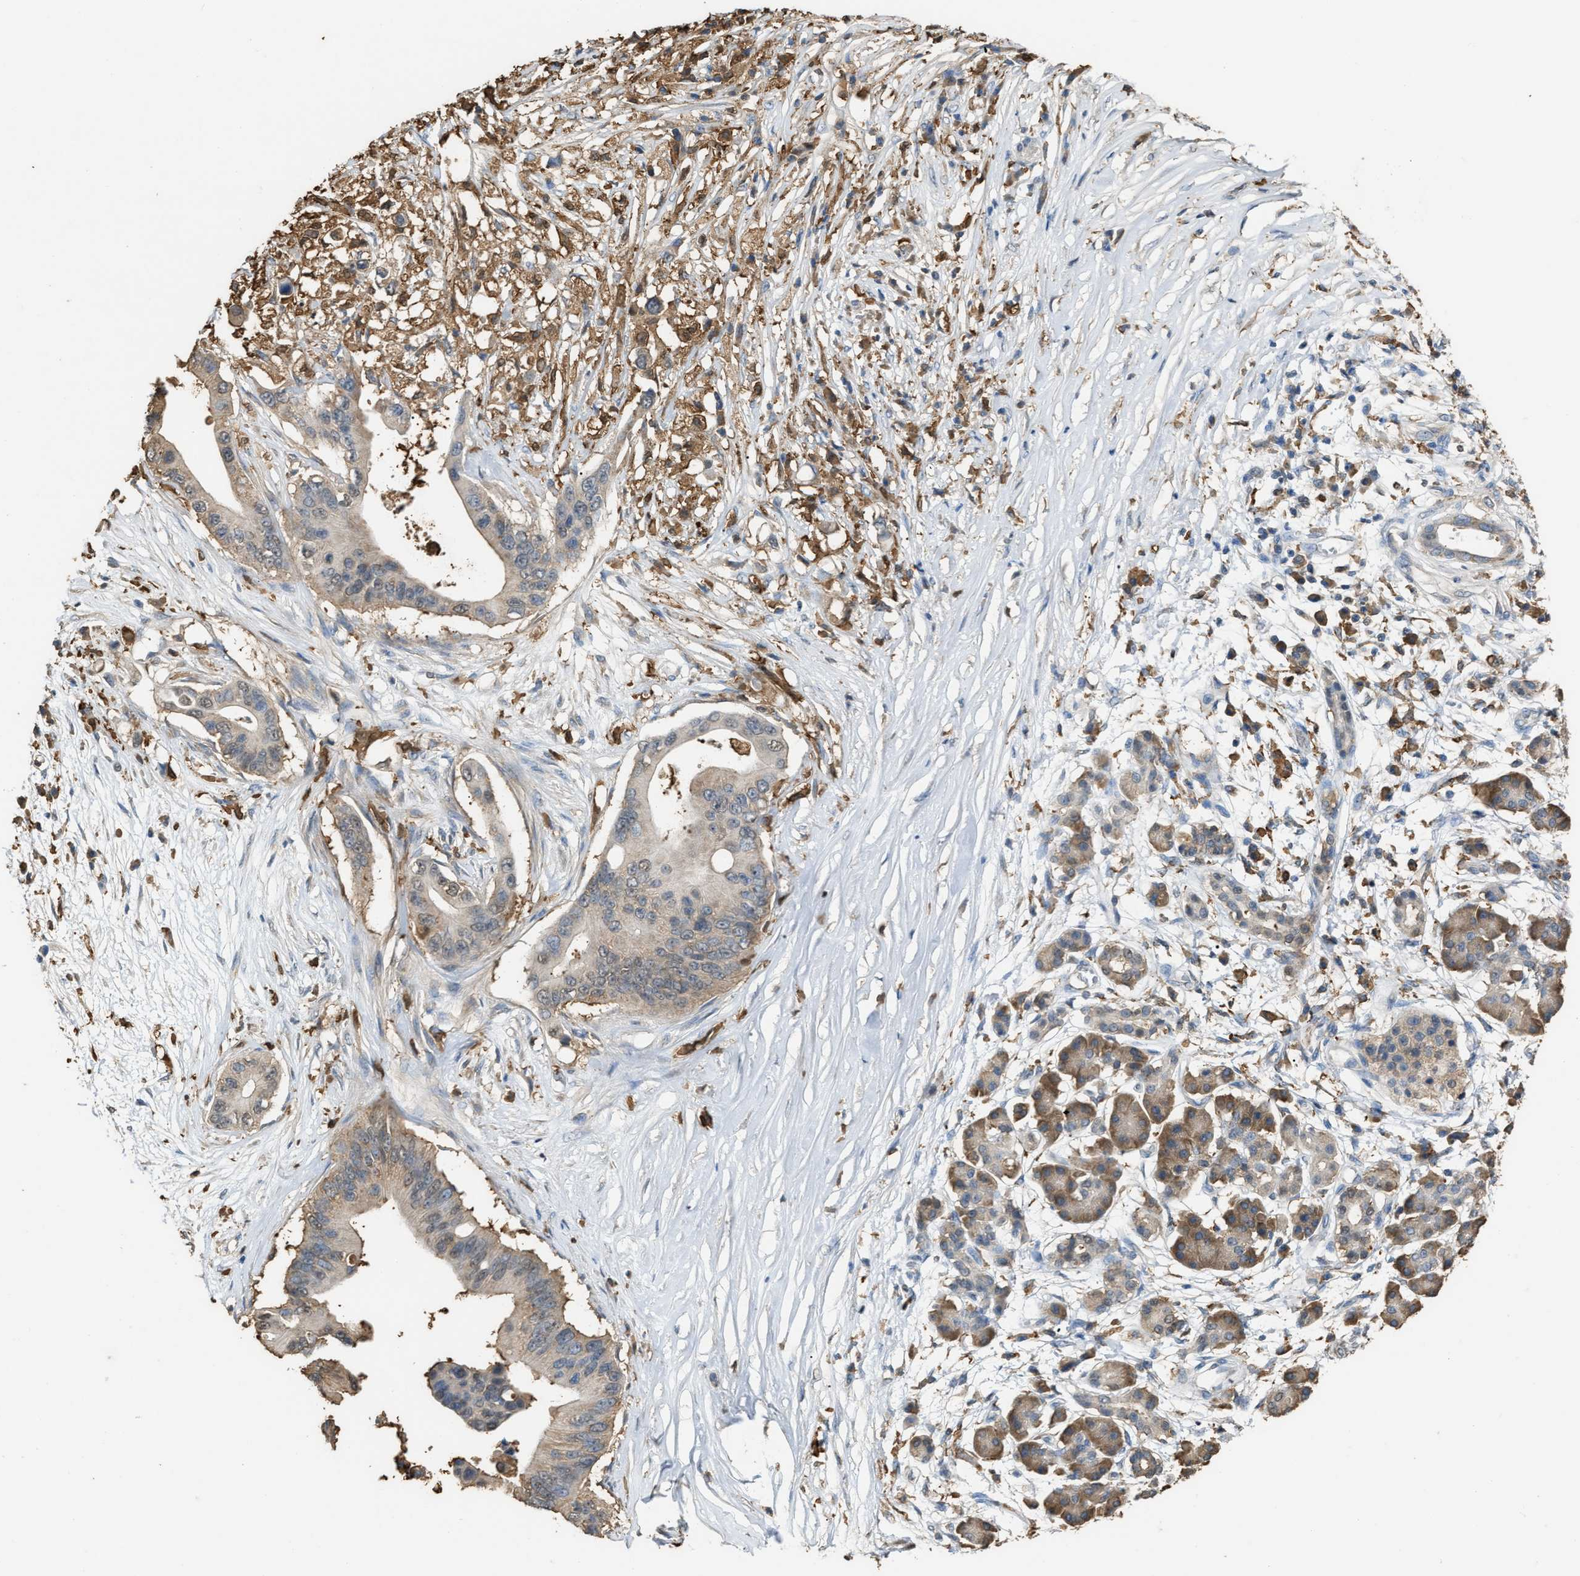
{"staining": {"intensity": "weak", "quantity": ">75%", "location": "cytoplasmic/membranous"}, "tissue": "pancreatic cancer", "cell_type": "Tumor cells", "image_type": "cancer", "snomed": [{"axis": "morphology", "description": "Adenocarcinoma, NOS"}, {"axis": "topography", "description": "Pancreas"}], "caption": "About >75% of tumor cells in pancreatic cancer exhibit weak cytoplasmic/membranous protein expression as visualized by brown immunohistochemical staining.", "gene": "GCN1", "patient": {"sex": "male", "age": 77}}